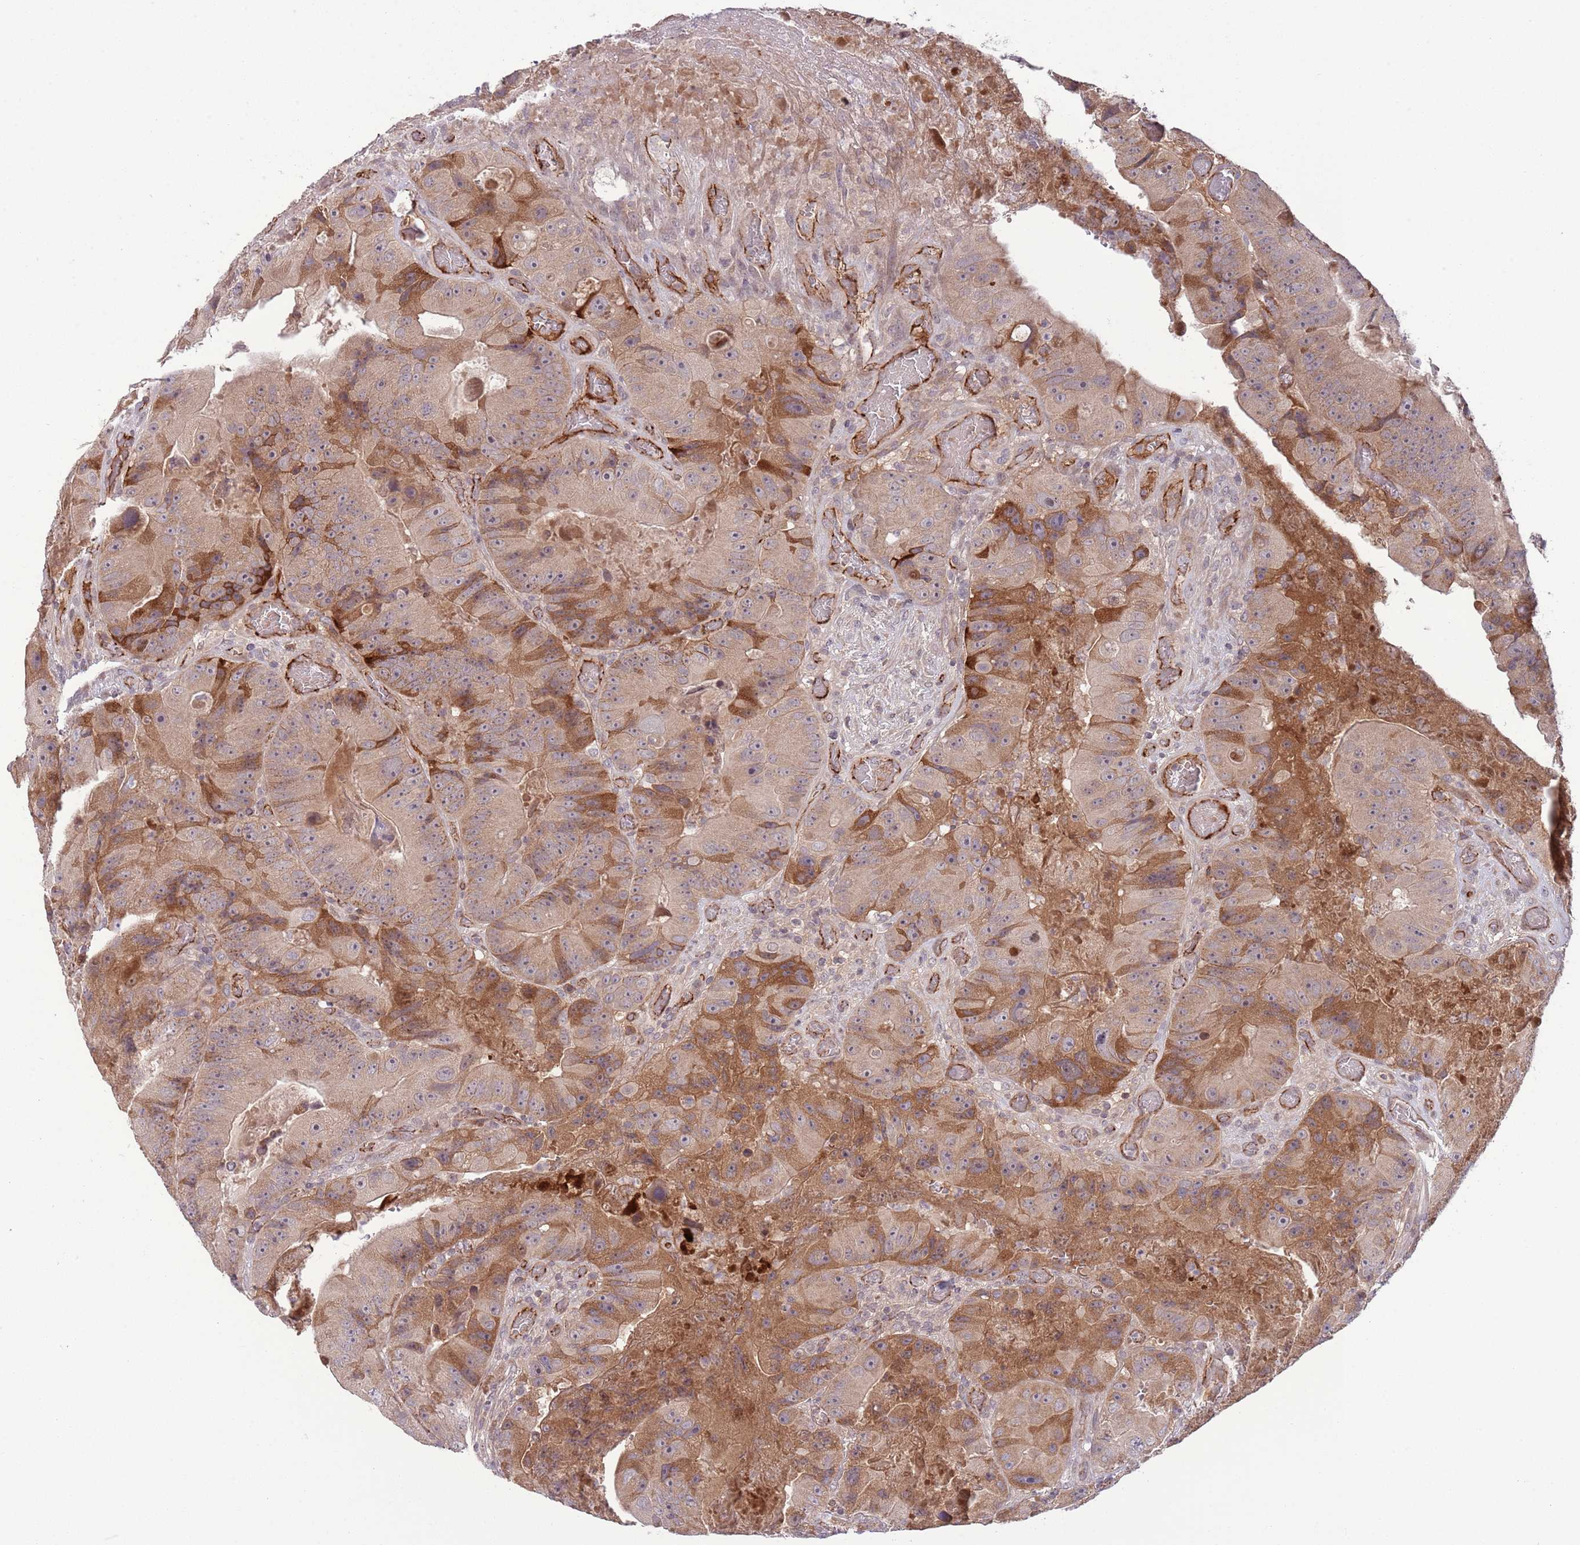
{"staining": {"intensity": "moderate", "quantity": "25%-75%", "location": "cytoplasmic/membranous"}, "tissue": "colorectal cancer", "cell_type": "Tumor cells", "image_type": "cancer", "snomed": [{"axis": "morphology", "description": "Adenocarcinoma, NOS"}, {"axis": "topography", "description": "Colon"}], "caption": "Protein analysis of adenocarcinoma (colorectal) tissue displays moderate cytoplasmic/membranous positivity in about 25%-75% of tumor cells.", "gene": "DPP10", "patient": {"sex": "female", "age": 86}}